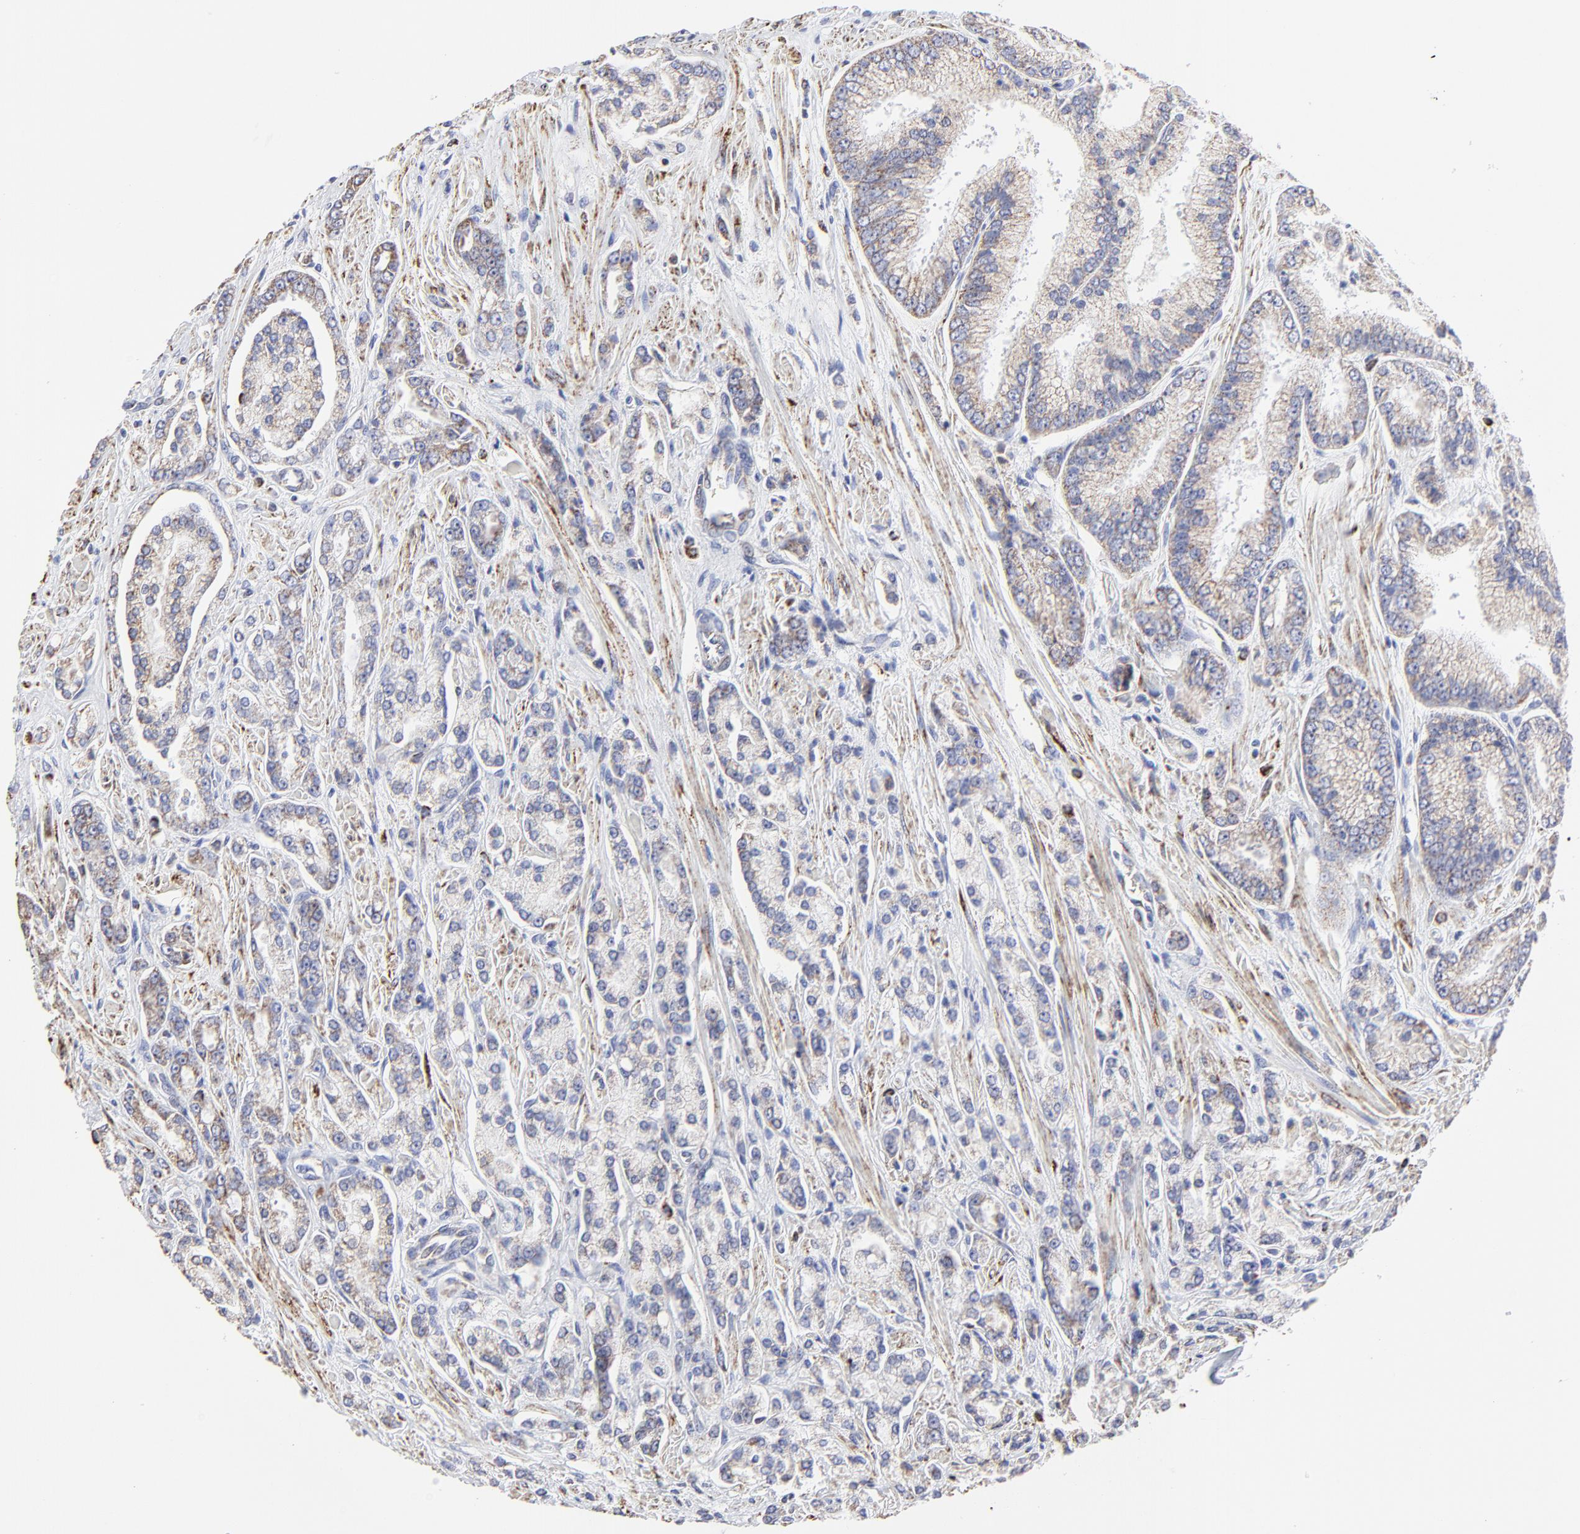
{"staining": {"intensity": "weak", "quantity": ">75%", "location": "cytoplasmic/membranous"}, "tissue": "prostate cancer", "cell_type": "Tumor cells", "image_type": "cancer", "snomed": [{"axis": "morphology", "description": "Adenocarcinoma, High grade"}, {"axis": "topography", "description": "Prostate"}], "caption": "The histopathology image shows a brown stain indicating the presence of a protein in the cytoplasmic/membranous of tumor cells in prostate cancer (high-grade adenocarcinoma).", "gene": "PINK1", "patient": {"sex": "male", "age": 71}}